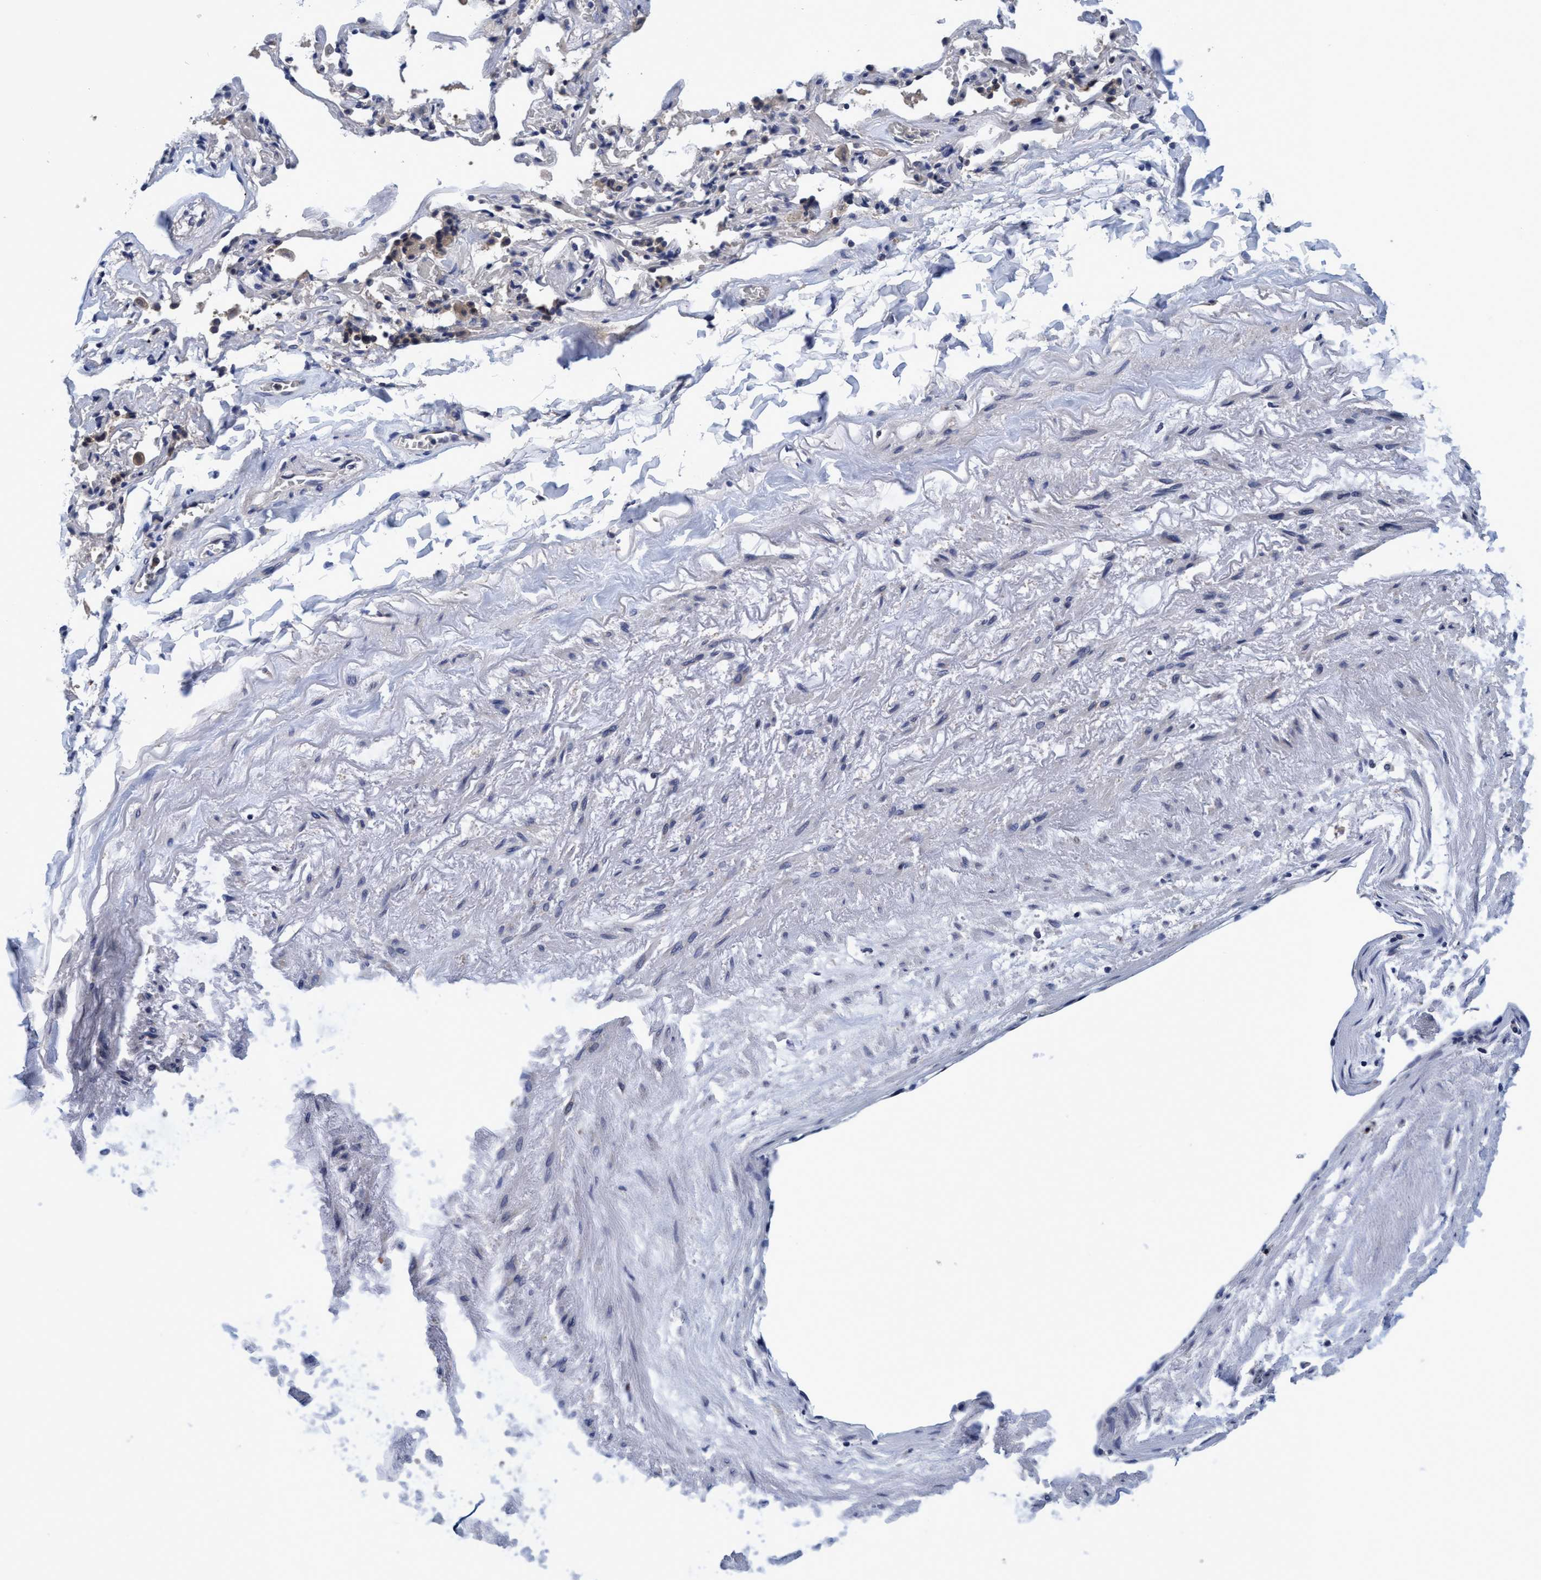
{"staining": {"intensity": "weak", "quantity": "25%-75%", "location": "cytoplasmic/membranous"}, "tissue": "adipose tissue", "cell_type": "Adipocytes", "image_type": "normal", "snomed": [{"axis": "morphology", "description": "Normal tissue, NOS"}, {"axis": "topography", "description": "Cartilage tissue"}, {"axis": "topography", "description": "Lung"}], "caption": "The immunohistochemical stain shows weak cytoplasmic/membranous expression in adipocytes of unremarkable adipose tissue.", "gene": "CALCOCO2", "patient": {"sex": "female", "age": 77}}